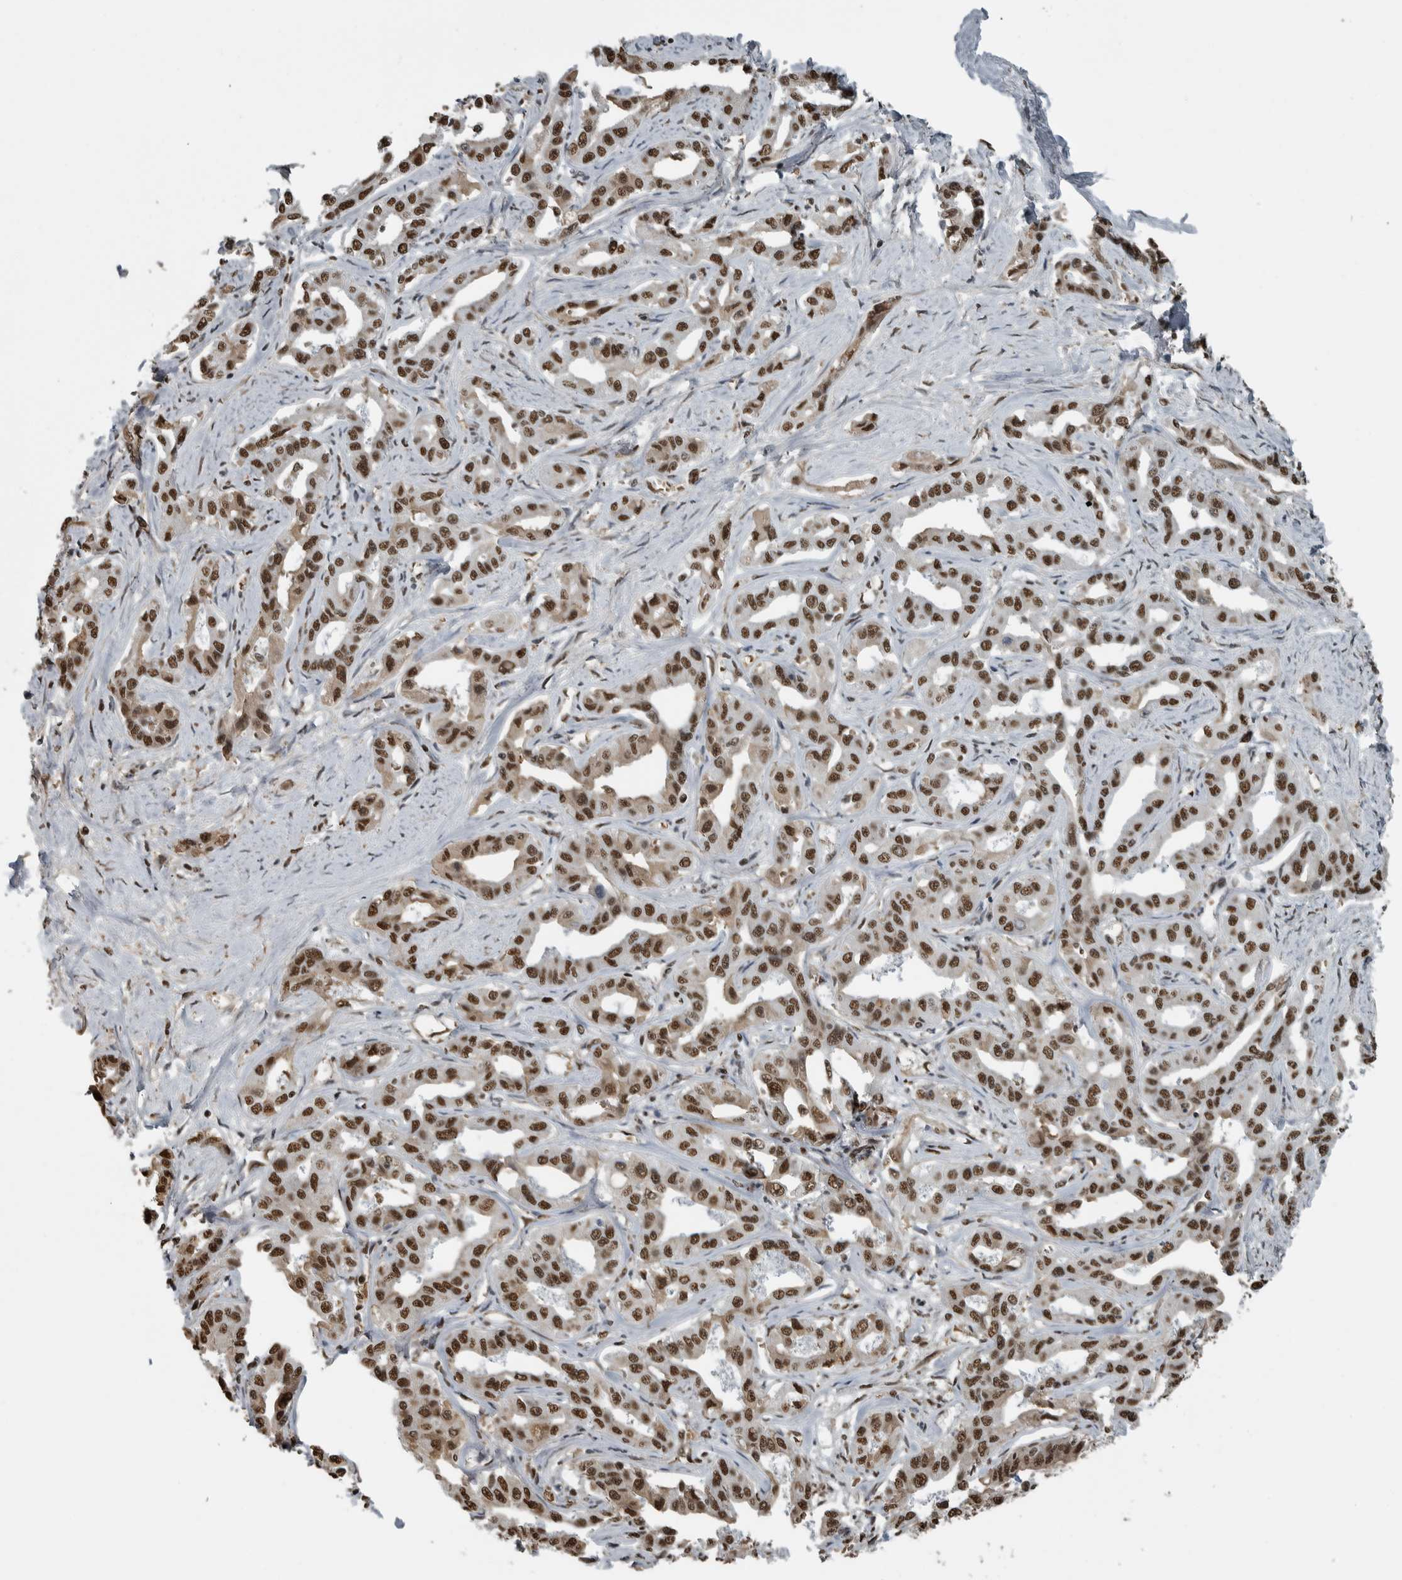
{"staining": {"intensity": "strong", "quantity": ">75%", "location": "nuclear"}, "tissue": "liver cancer", "cell_type": "Tumor cells", "image_type": "cancer", "snomed": [{"axis": "morphology", "description": "Cholangiocarcinoma"}, {"axis": "topography", "description": "Liver"}], "caption": "Immunohistochemistry (IHC) of liver cholangiocarcinoma reveals high levels of strong nuclear positivity in about >75% of tumor cells.", "gene": "TGS1", "patient": {"sex": "male", "age": 59}}